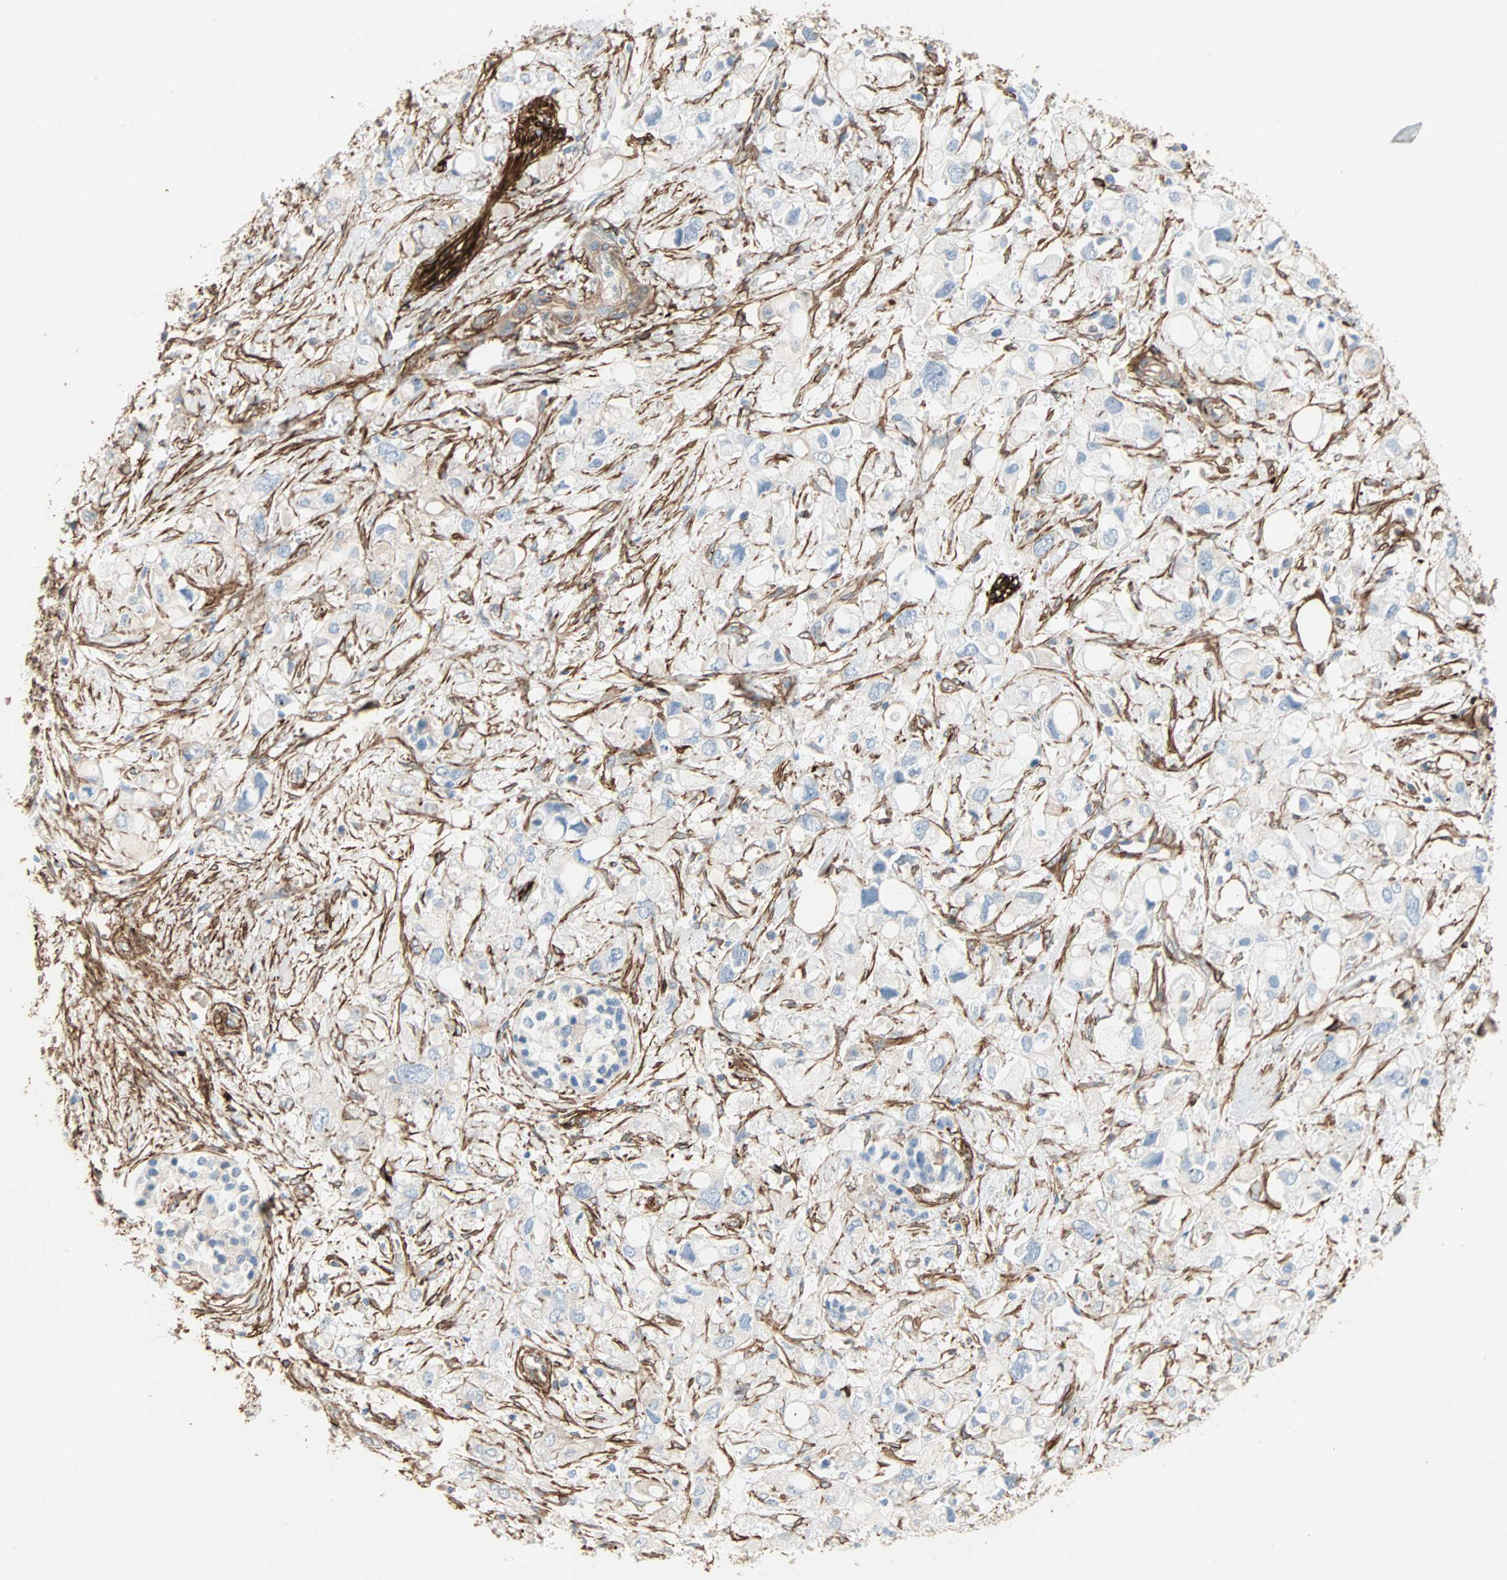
{"staining": {"intensity": "negative", "quantity": "none", "location": "none"}, "tissue": "pancreatic cancer", "cell_type": "Tumor cells", "image_type": "cancer", "snomed": [{"axis": "morphology", "description": "Adenocarcinoma, NOS"}, {"axis": "topography", "description": "Pancreas"}], "caption": "The immunohistochemistry (IHC) micrograph has no significant positivity in tumor cells of pancreatic adenocarcinoma tissue. (Immunohistochemistry, brightfield microscopy, high magnification).", "gene": "EPB41L2", "patient": {"sex": "female", "age": 56}}